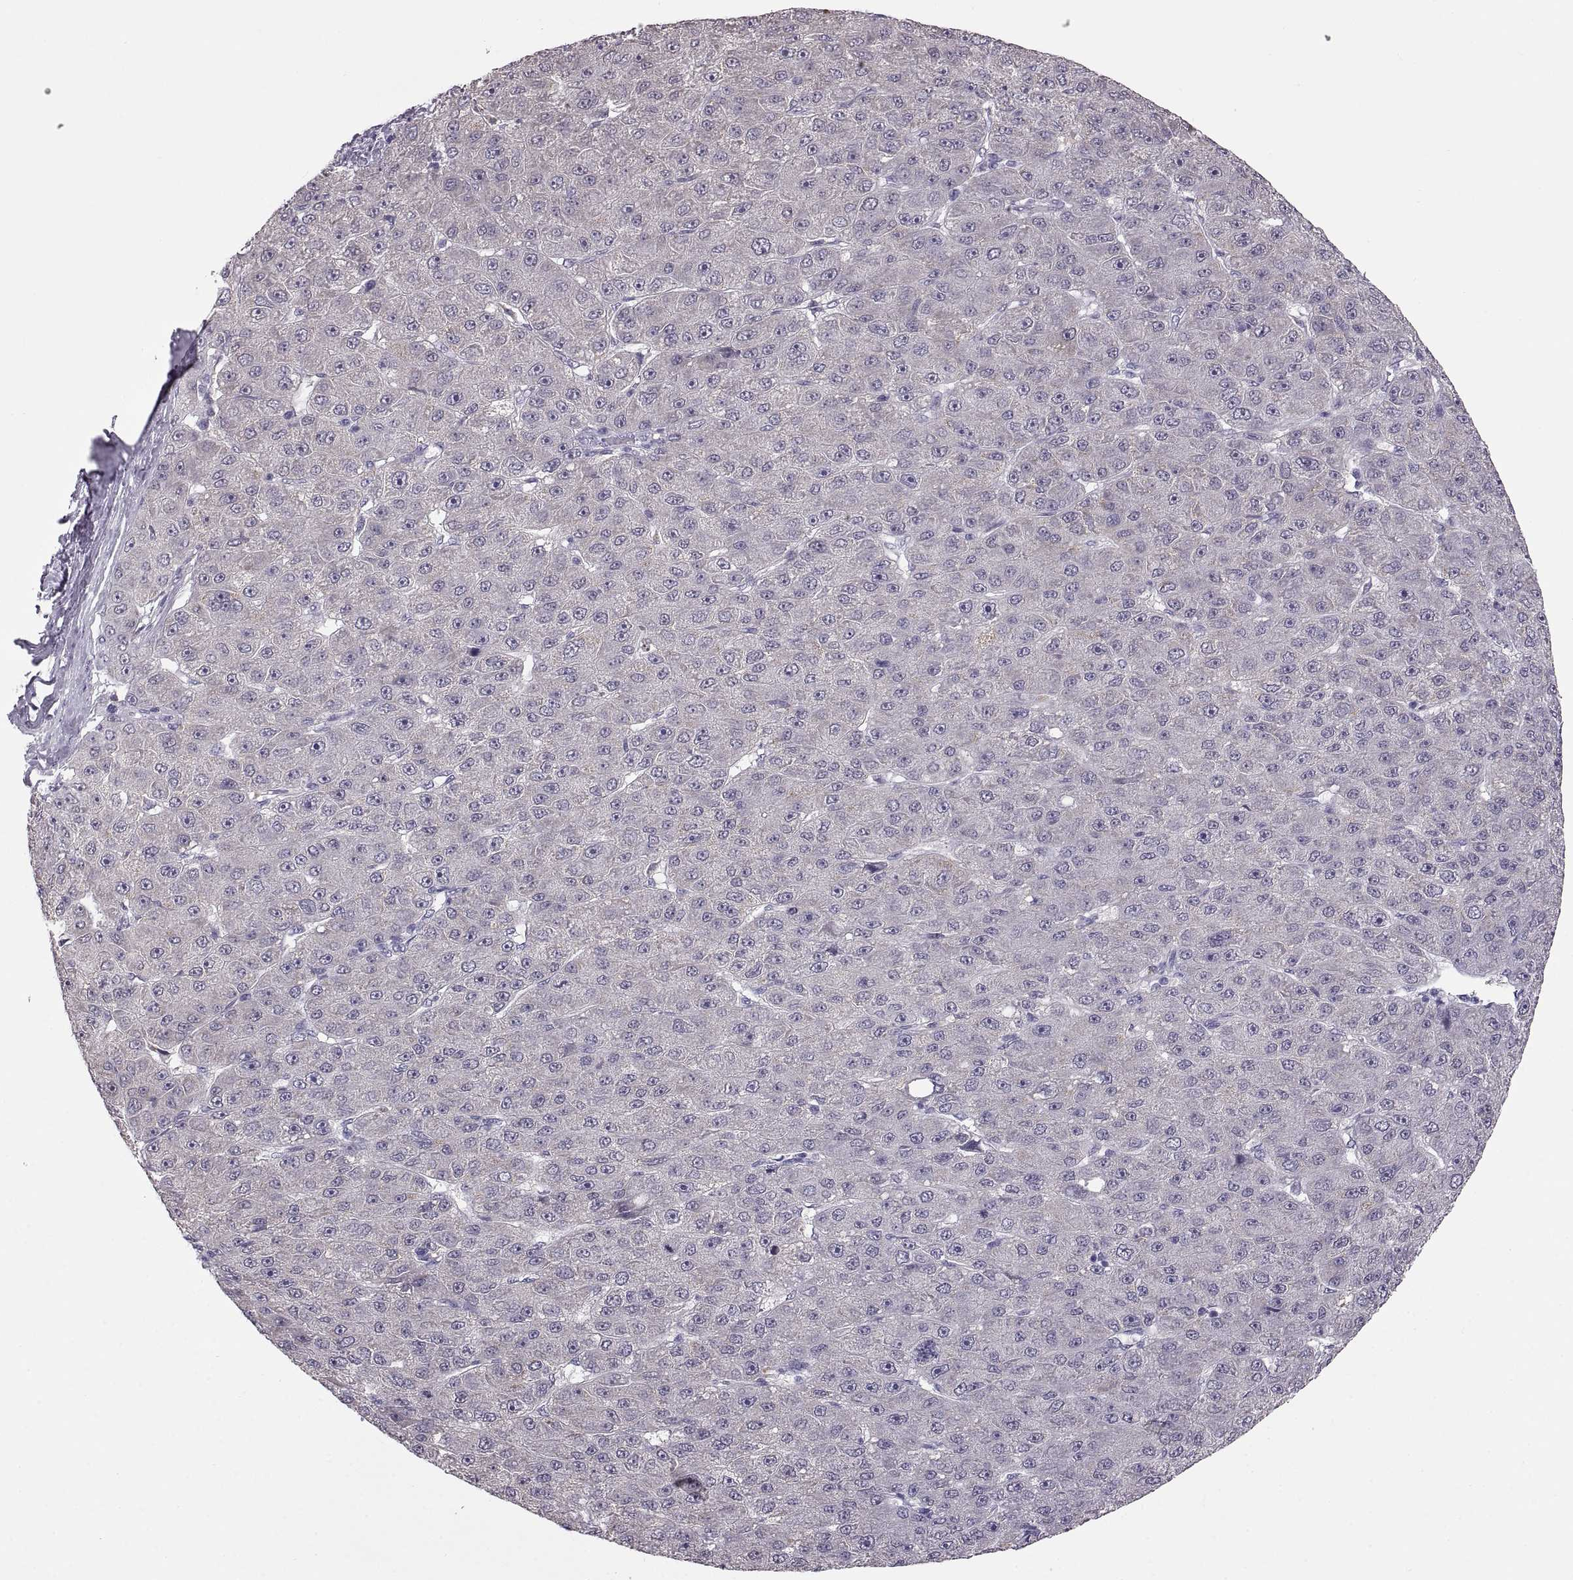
{"staining": {"intensity": "negative", "quantity": "none", "location": "none"}, "tissue": "liver cancer", "cell_type": "Tumor cells", "image_type": "cancer", "snomed": [{"axis": "morphology", "description": "Carcinoma, Hepatocellular, NOS"}, {"axis": "topography", "description": "Liver"}], "caption": "The immunohistochemistry micrograph has no significant expression in tumor cells of liver cancer (hepatocellular carcinoma) tissue.", "gene": "MAGEB18", "patient": {"sex": "male", "age": 67}}